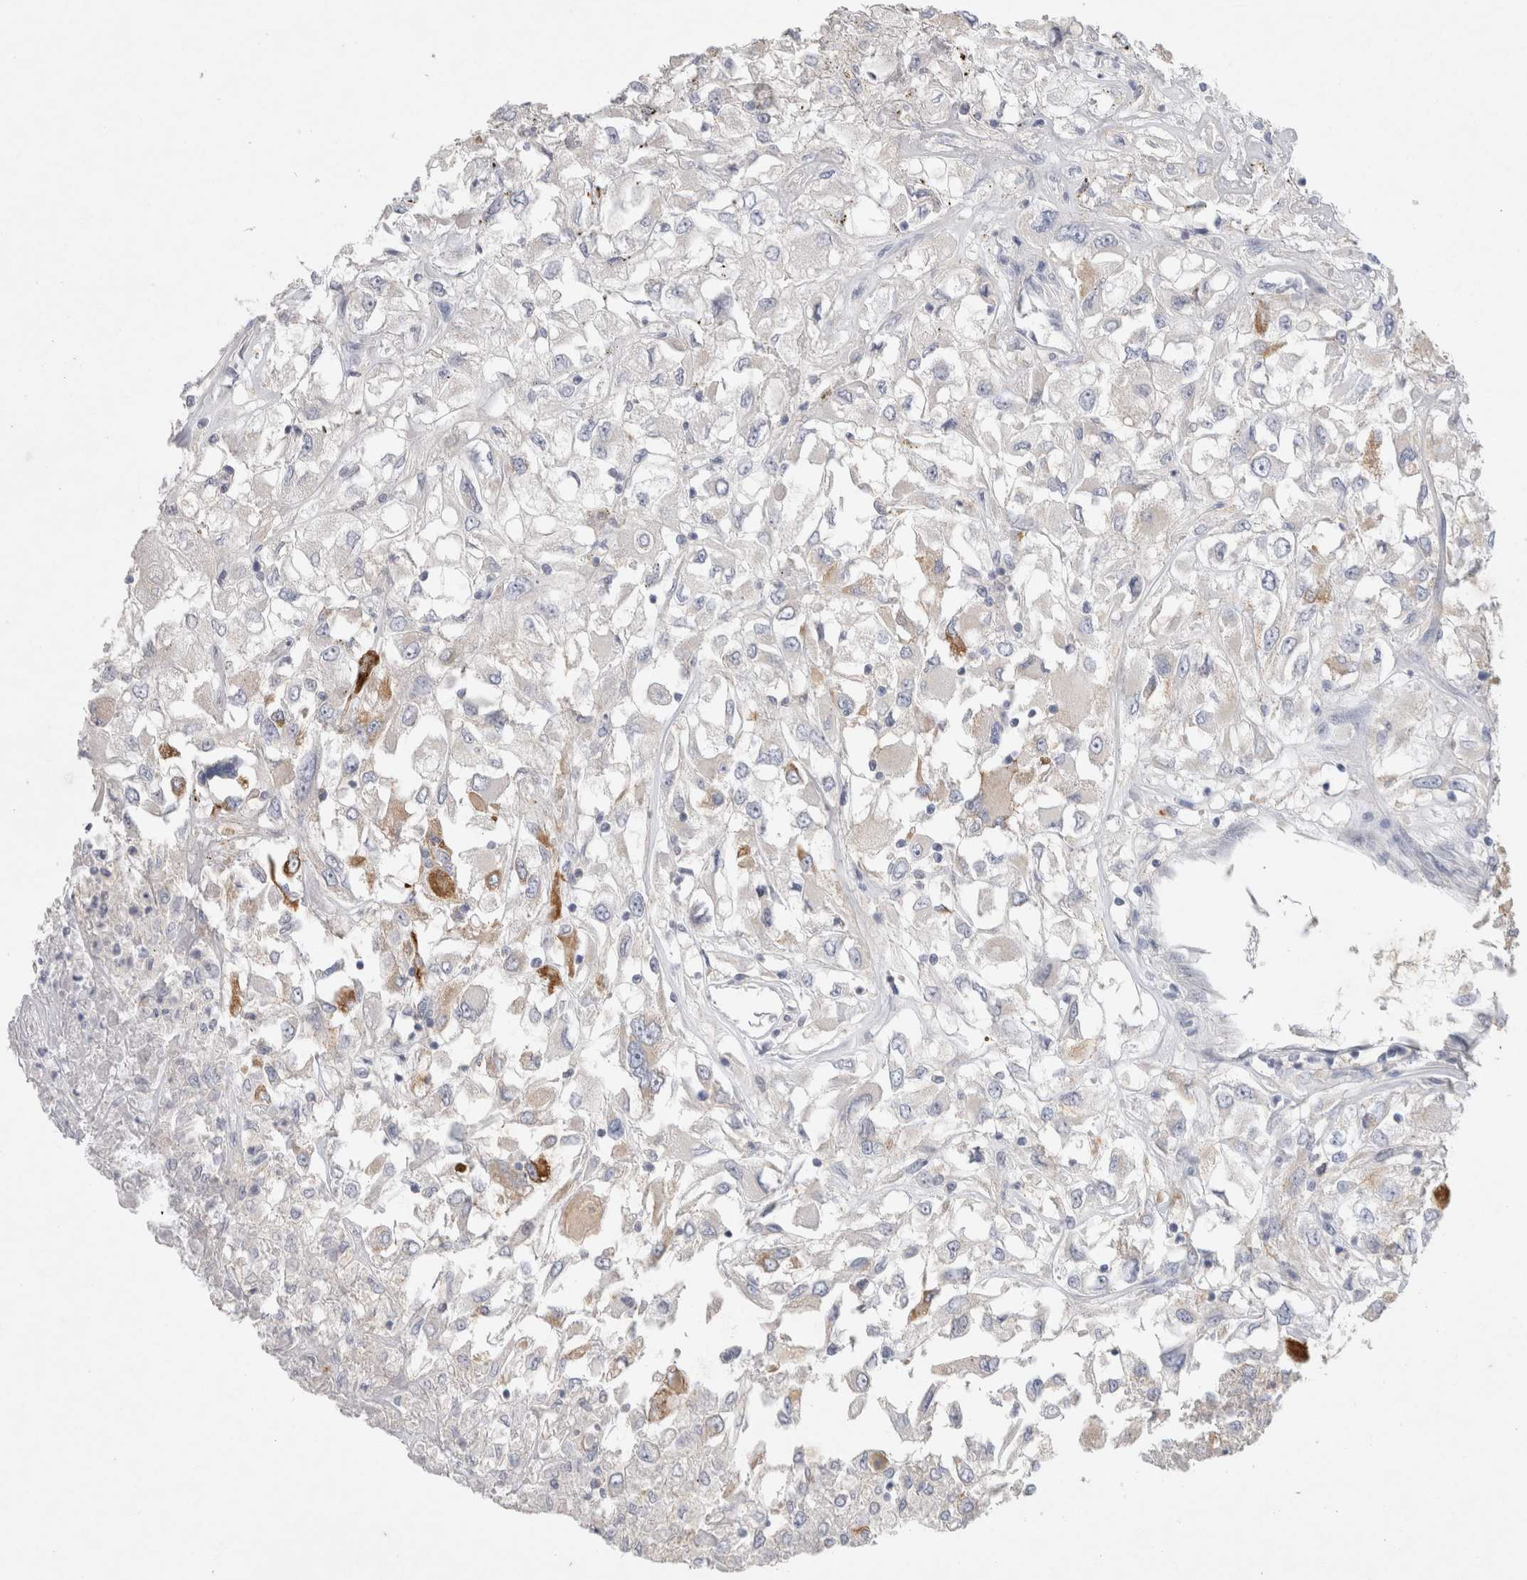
{"staining": {"intensity": "weak", "quantity": "25%-75%", "location": "cytoplasmic/membranous"}, "tissue": "renal cancer", "cell_type": "Tumor cells", "image_type": "cancer", "snomed": [{"axis": "morphology", "description": "Adenocarcinoma, NOS"}, {"axis": "topography", "description": "Kidney"}], "caption": "This photomicrograph displays immunohistochemistry (IHC) staining of human renal adenocarcinoma, with low weak cytoplasmic/membranous staining in approximately 25%-75% of tumor cells.", "gene": "GAS1", "patient": {"sex": "female", "age": 52}}